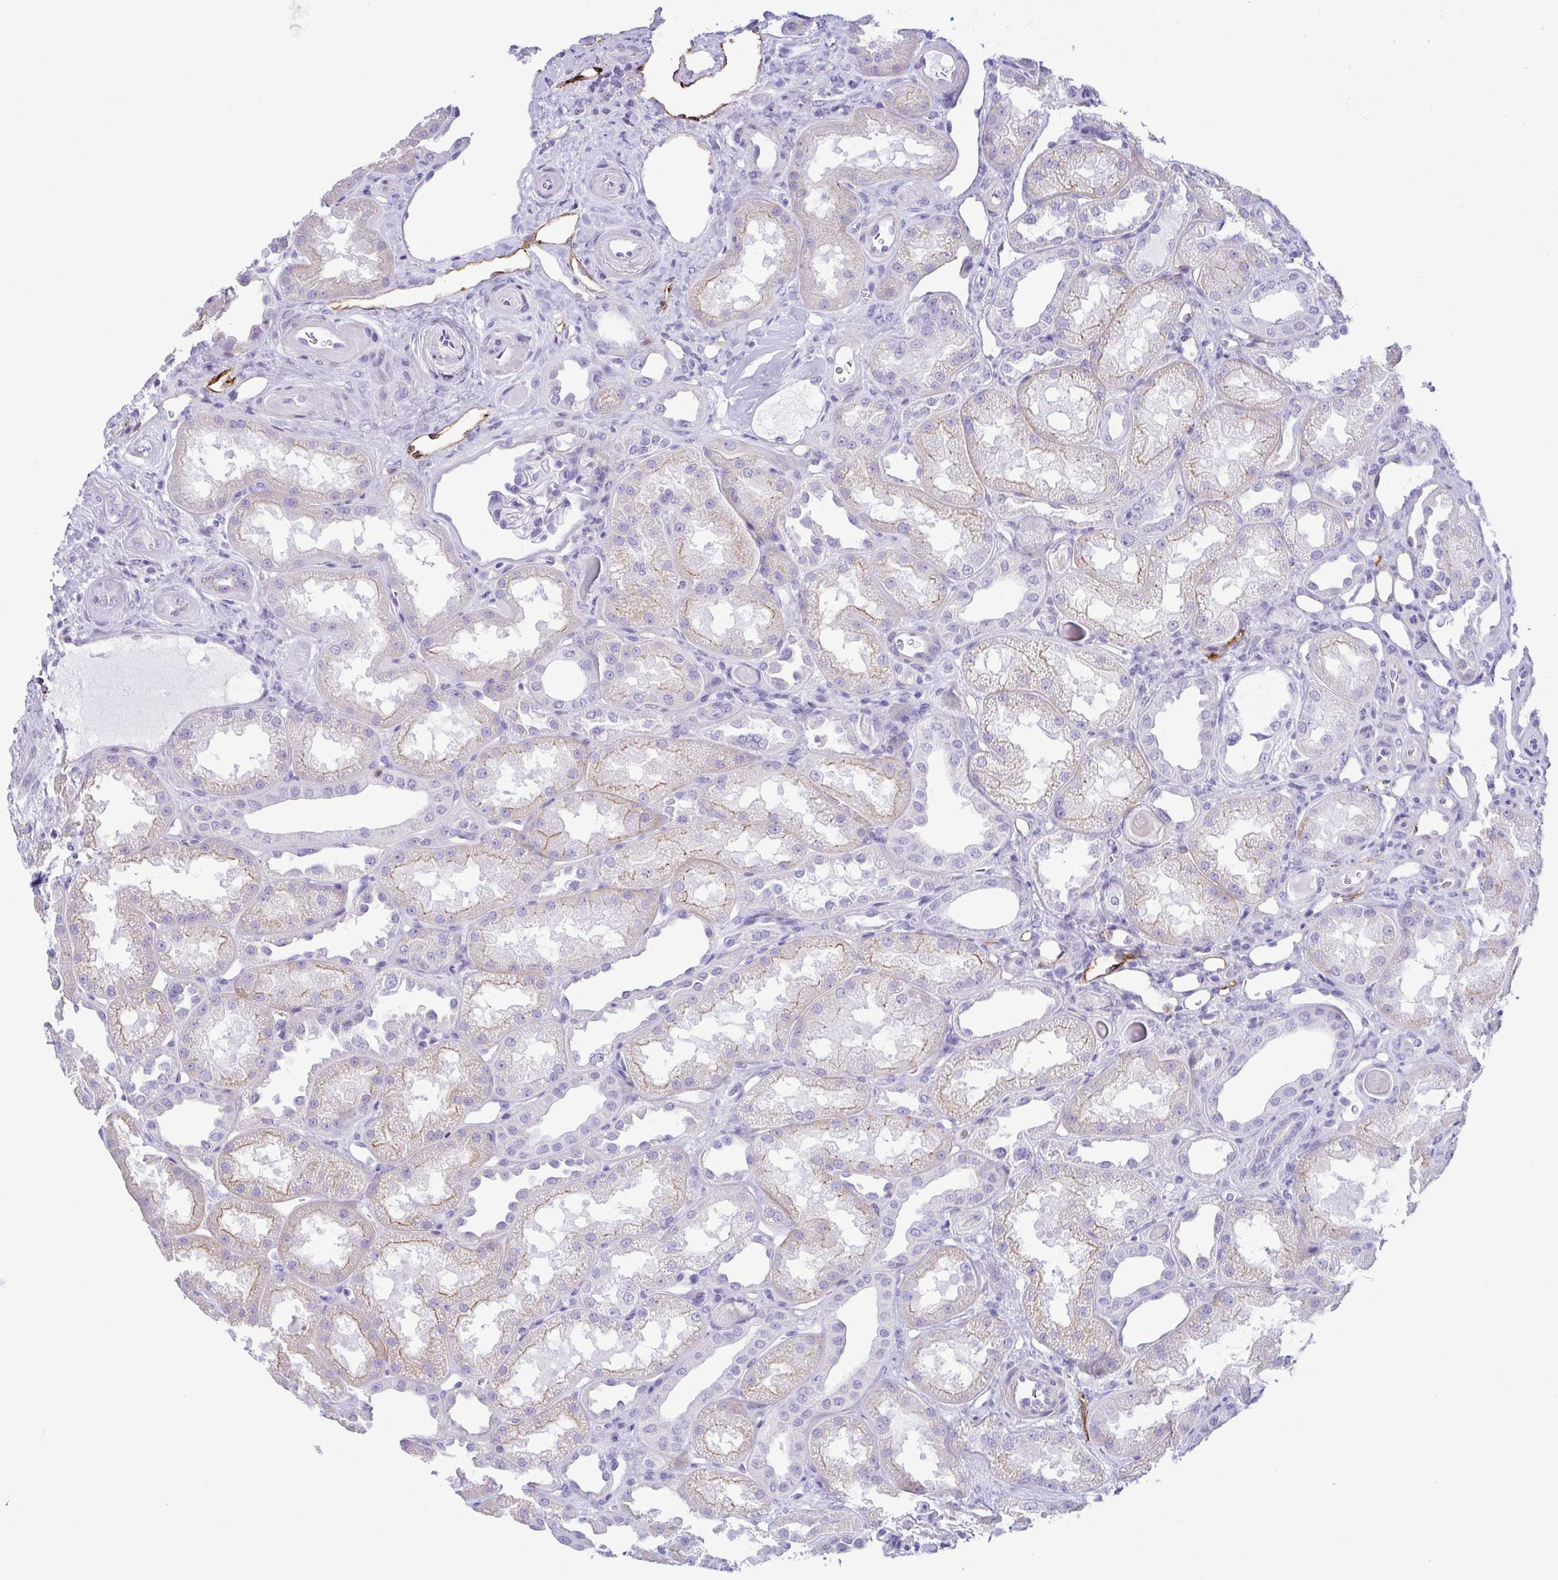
{"staining": {"intensity": "negative", "quantity": "none", "location": "none"}, "tissue": "kidney", "cell_type": "Cells in glomeruli", "image_type": "normal", "snomed": [{"axis": "morphology", "description": "Normal tissue, NOS"}, {"axis": "topography", "description": "Kidney"}], "caption": "Histopathology image shows no significant protein expression in cells in glomeruli of benign kidney. (DAB immunohistochemistry with hematoxylin counter stain).", "gene": "GPR182", "patient": {"sex": "male", "age": 61}}